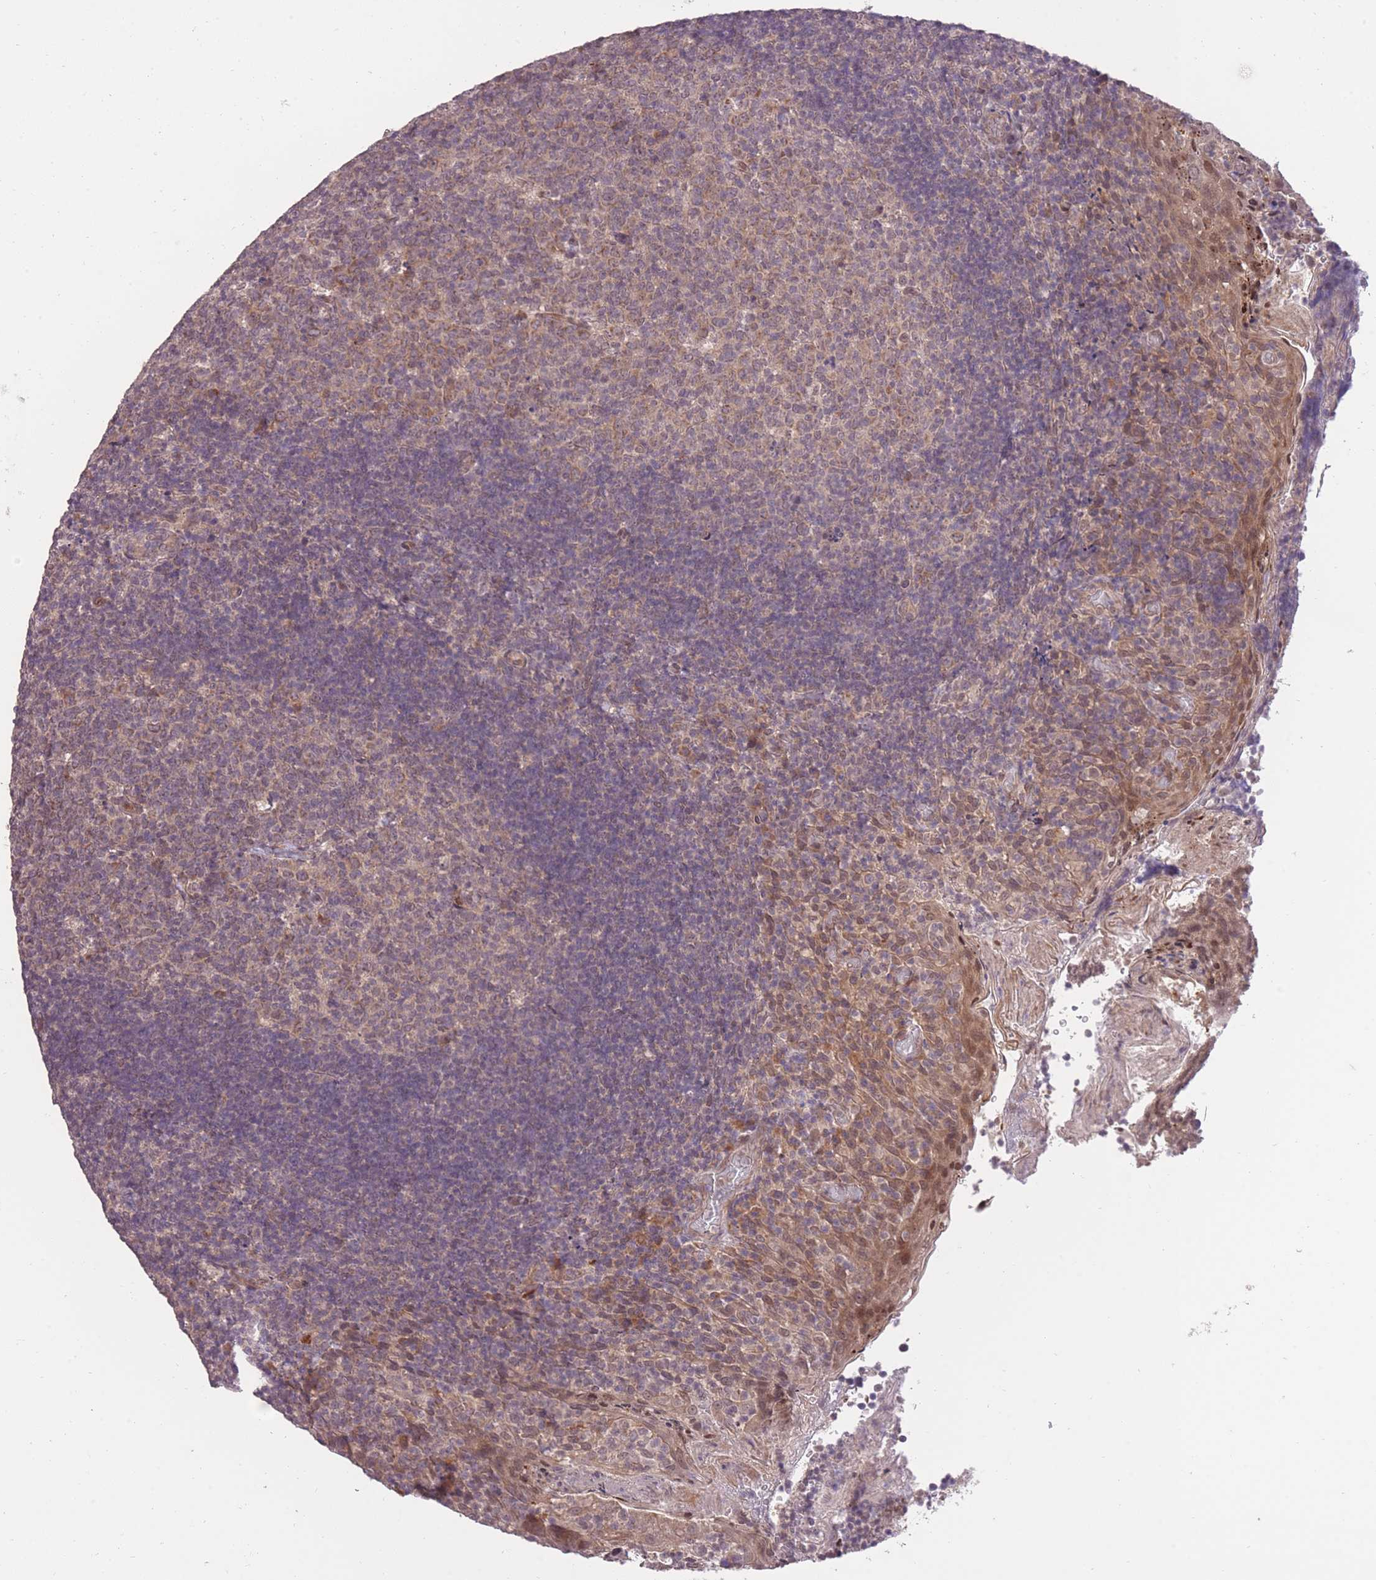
{"staining": {"intensity": "strong", "quantity": "<25%", "location": "nuclear"}, "tissue": "tonsil", "cell_type": "Germinal center cells", "image_type": "normal", "snomed": [{"axis": "morphology", "description": "Normal tissue, NOS"}, {"axis": "topography", "description": "Tonsil"}], "caption": "High-magnification brightfield microscopy of benign tonsil stained with DAB (brown) and counterstained with hematoxylin (blue). germinal center cells exhibit strong nuclear positivity is appreciated in about<25% of cells.", "gene": "ELOA2", "patient": {"sex": "female", "age": 10}}